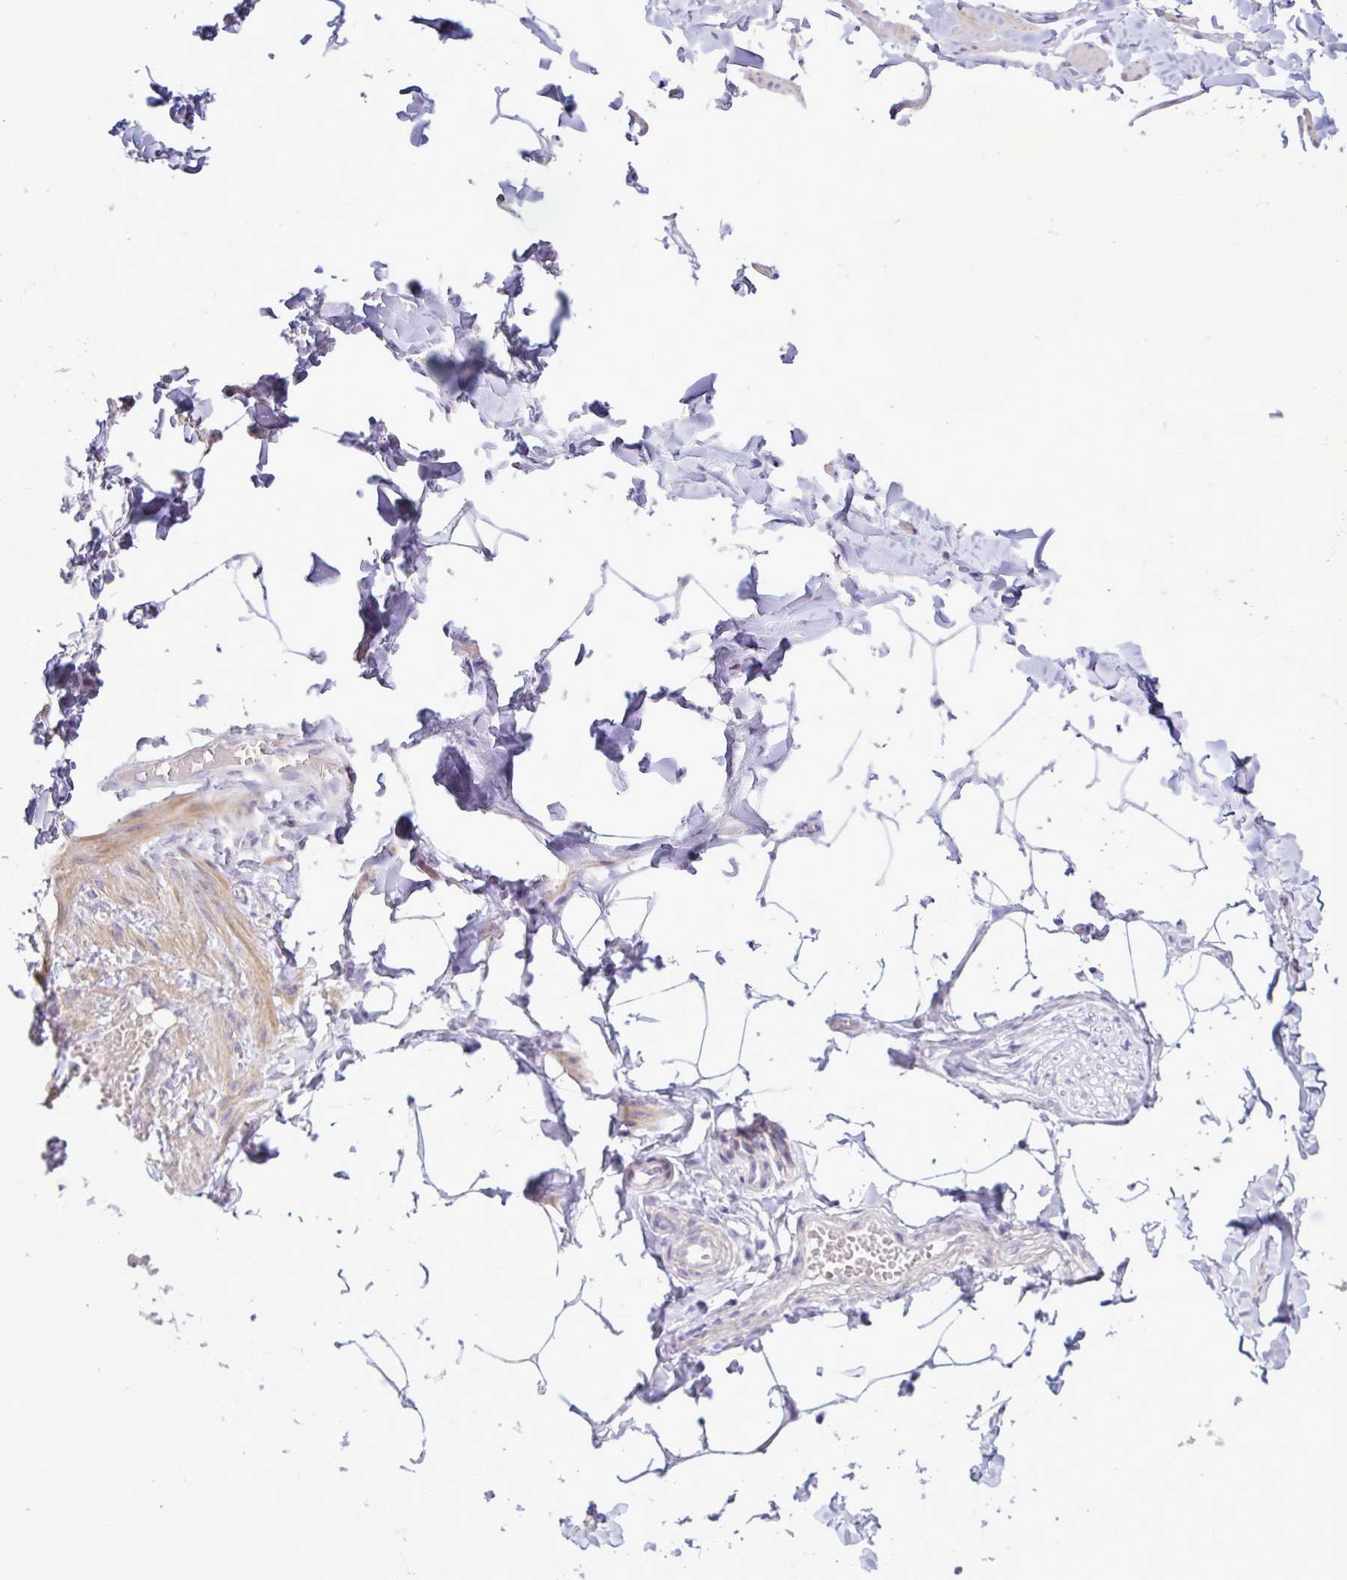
{"staining": {"intensity": "negative", "quantity": "none", "location": "none"}, "tissue": "adipose tissue", "cell_type": "Adipocytes", "image_type": "normal", "snomed": [{"axis": "morphology", "description": "Normal tissue, NOS"}, {"axis": "topography", "description": "Soft tissue"}, {"axis": "topography", "description": "Adipose tissue"}, {"axis": "topography", "description": "Vascular tissue"}, {"axis": "topography", "description": "Peripheral nerve tissue"}], "caption": "Adipose tissue stained for a protein using immunohistochemistry (IHC) demonstrates no positivity adipocytes.", "gene": "FAM86B1", "patient": {"sex": "male", "age": 29}}